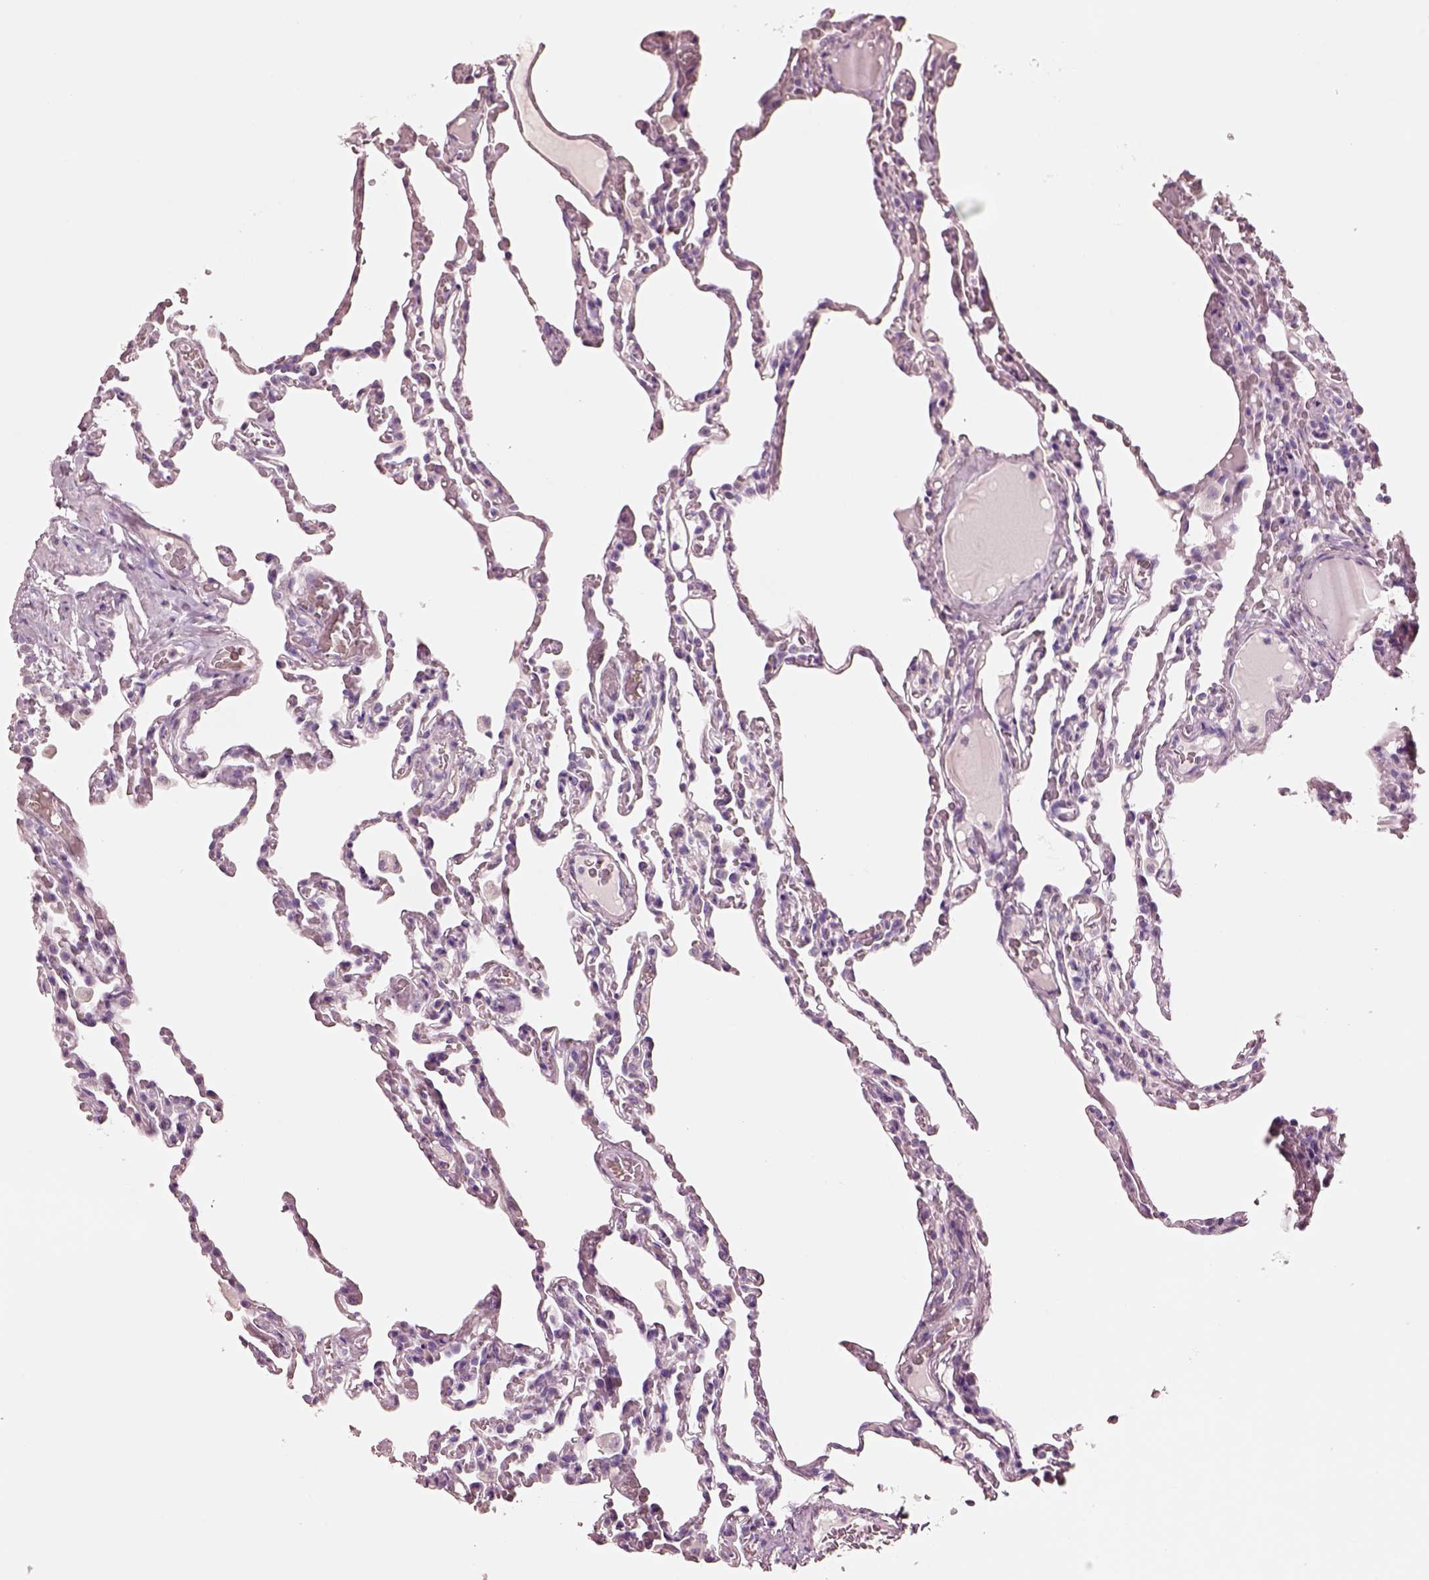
{"staining": {"intensity": "negative", "quantity": "none", "location": "none"}, "tissue": "lung", "cell_type": "Alveolar cells", "image_type": "normal", "snomed": [{"axis": "morphology", "description": "Normal tissue, NOS"}, {"axis": "topography", "description": "Lung"}], "caption": "Immunohistochemistry (IHC) photomicrograph of normal human lung stained for a protein (brown), which reveals no positivity in alveolar cells.", "gene": "ELSPBP1", "patient": {"sex": "female", "age": 43}}